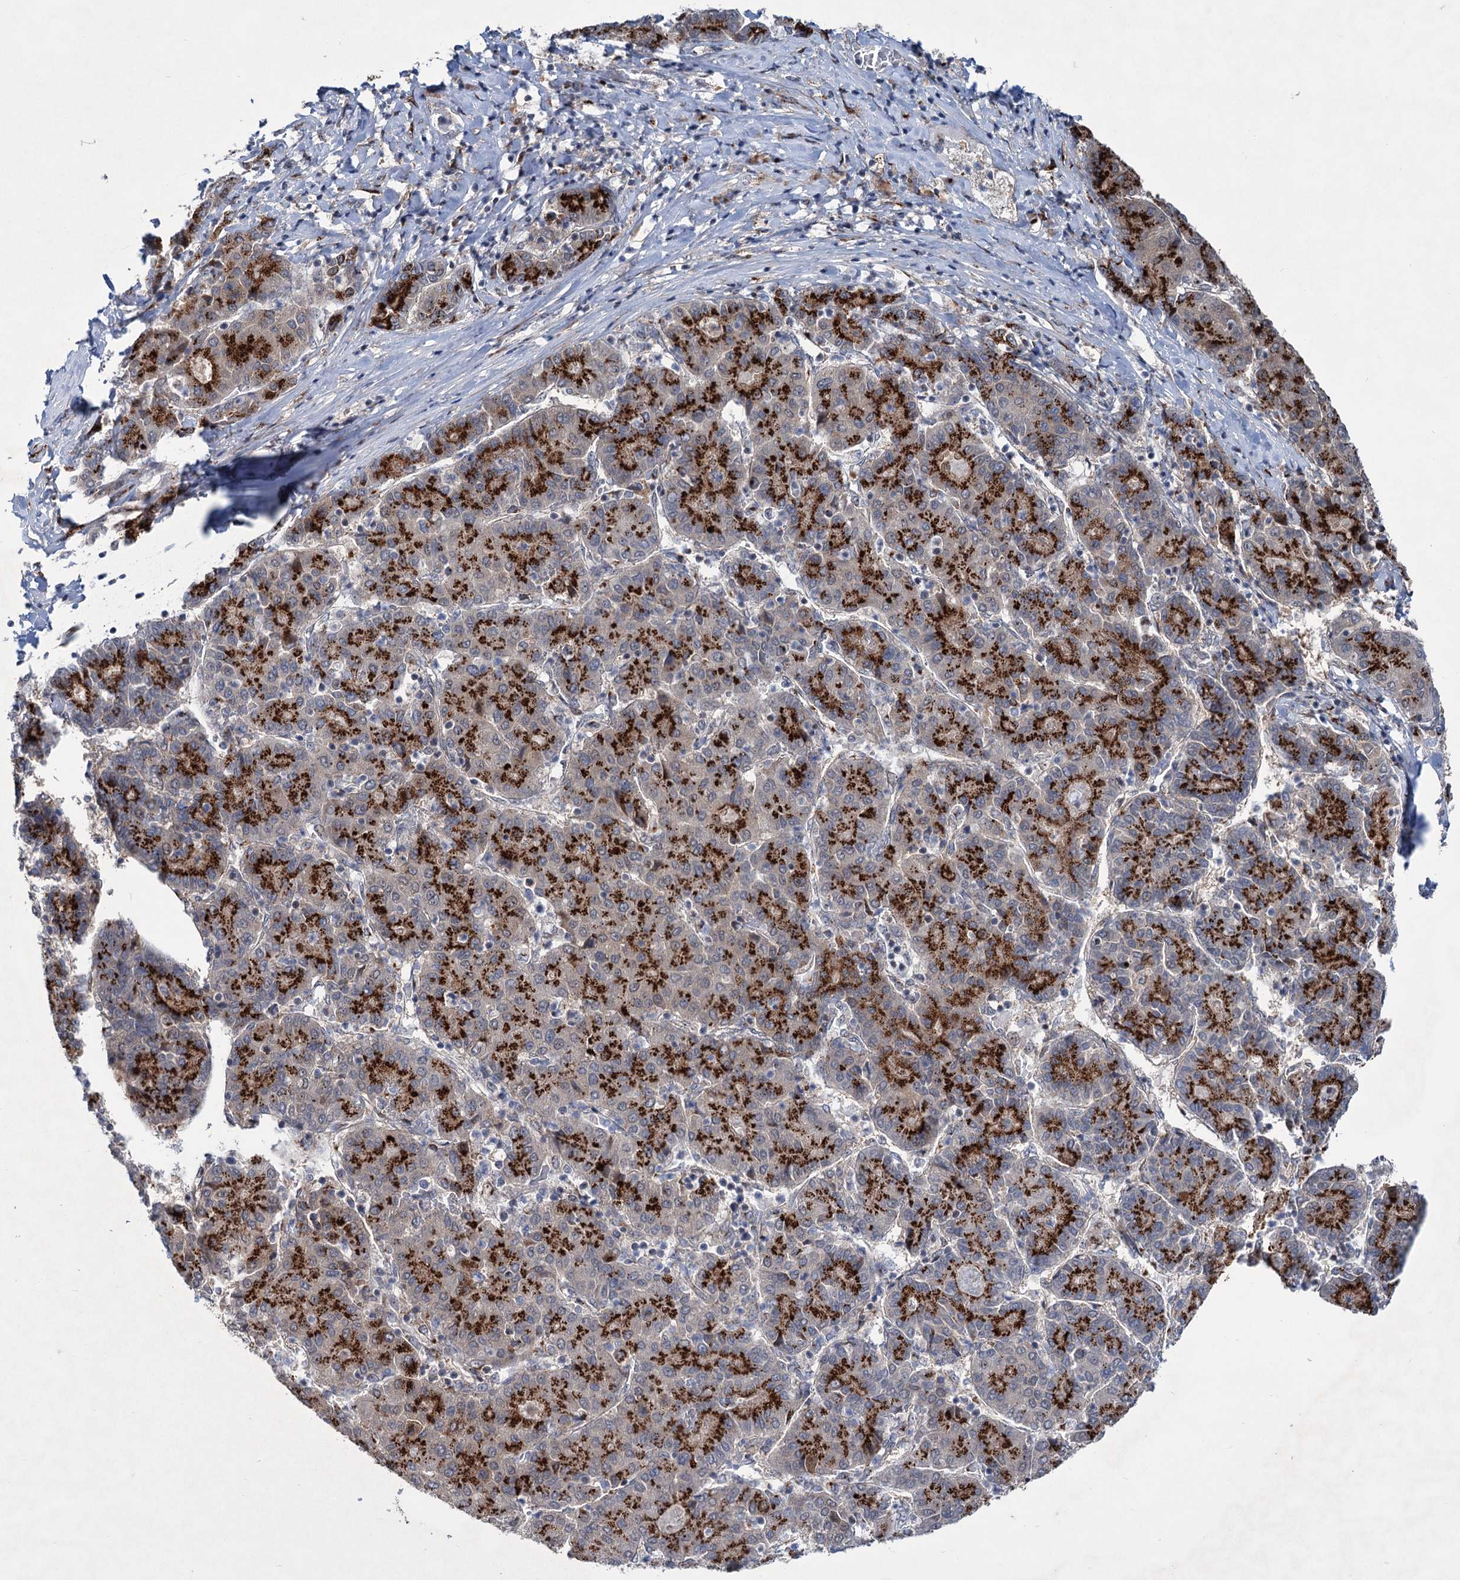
{"staining": {"intensity": "strong", "quantity": ">75%", "location": "cytoplasmic/membranous"}, "tissue": "liver cancer", "cell_type": "Tumor cells", "image_type": "cancer", "snomed": [{"axis": "morphology", "description": "Carcinoma, Hepatocellular, NOS"}, {"axis": "topography", "description": "Liver"}], "caption": "A brown stain labels strong cytoplasmic/membranous positivity of a protein in hepatocellular carcinoma (liver) tumor cells.", "gene": "ELP4", "patient": {"sex": "male", "age": 65}}